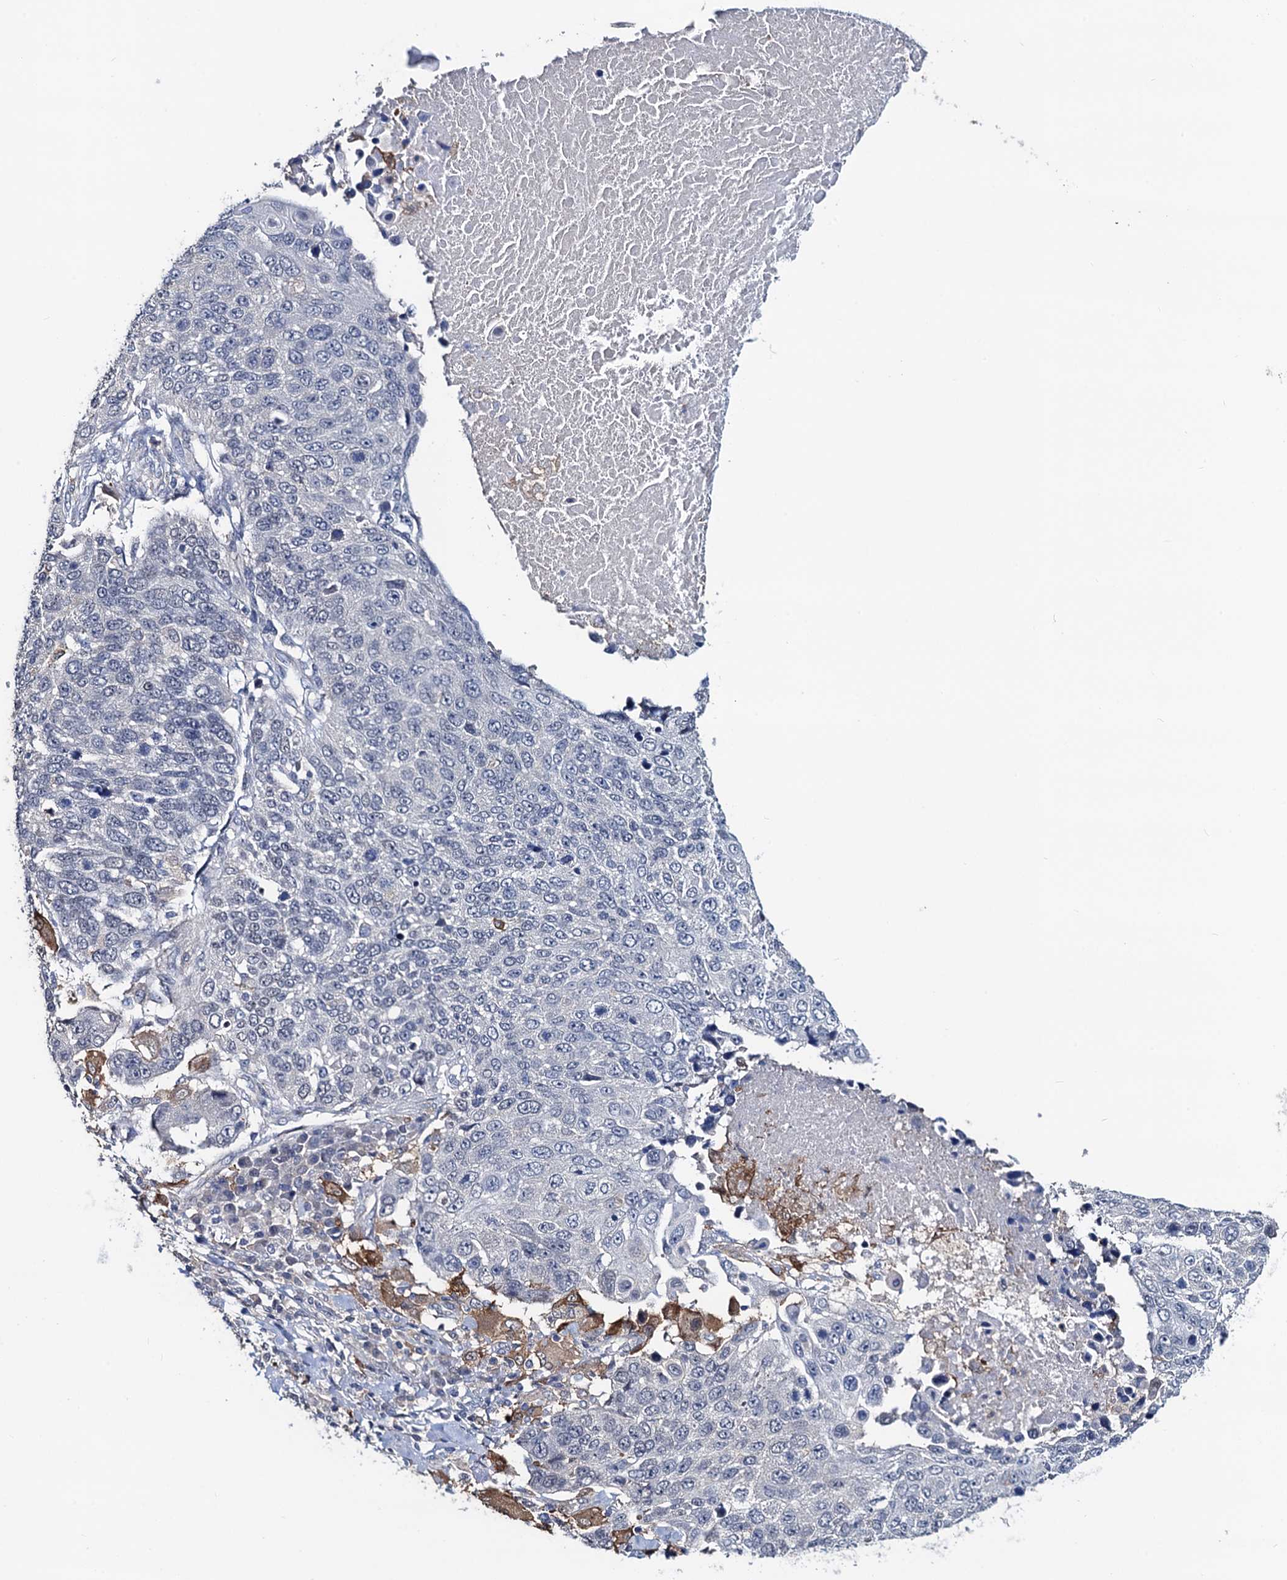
{"staining": {"intensity": "negative", "quantity": "none", "location": "none"}, "tissue": "lung cancer", "cell_type": "Tumor cells", "image_type": "cancer", "snomed": [{"axis": "morphology", "description": "Normal tissue, NOS"}, {"axis": "morphology", "description": "Squamous cell carcinoma, NOS"}, {"axis": "topography", "description": "Lymph node"}, {"axis": "topography", "description": "Lung"}], "caption": "Immunohistochemical staining of lung cancer (squamous cell carcinoma) shows no significant expression in tumor cells.", "gene": "RTKN2", "patient": {"sex": "male", "age": 66}}